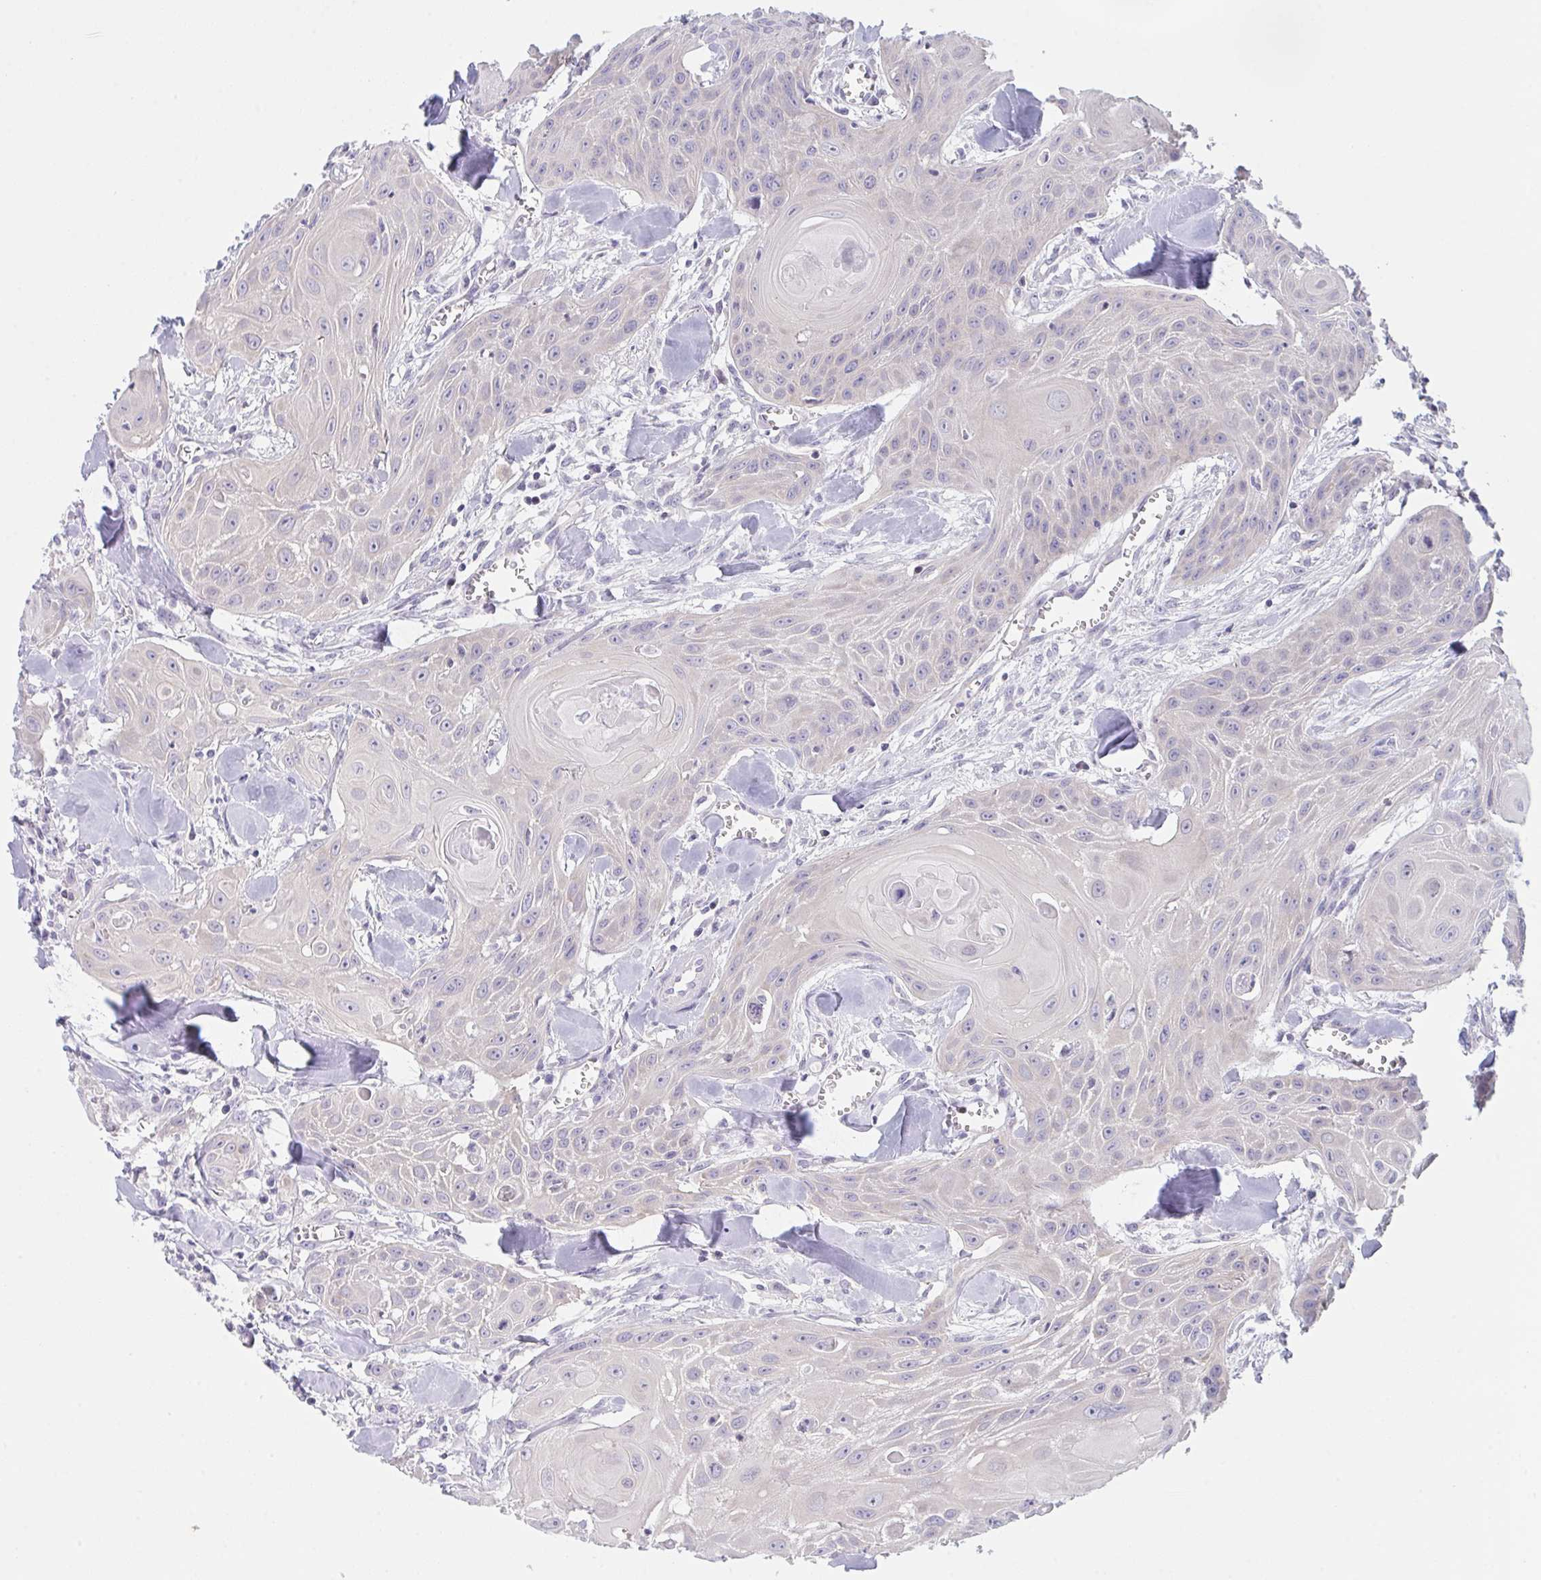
{"staining": {"intensity": "negative", "quantity": "none", "location": "none"}, "tissue": "head and neck cancer", "cell_type": "Tumor cells", "image_type": "cancer", "snomed": [{"axis": "morphology", "description": "Squamous cell carcinoma, NOS"}, {"axis": "topography", "description": "Lymph node"}, {"axis": "topography", "description": "Salivary gland"}, {"axis": "topography", "description": "Head-Neck"}], "caption": "IHC of human head and neck cancer (squamous cell carcinoma) reveals no staining in tumor cells. The staining is performed using DAB (3,3'-diaminobenzidine) brown chromogen with nuclei counter-stained in using hematoxylin.", "gene": "NAA30", "patient": {"sex": "female", "age": 74}}